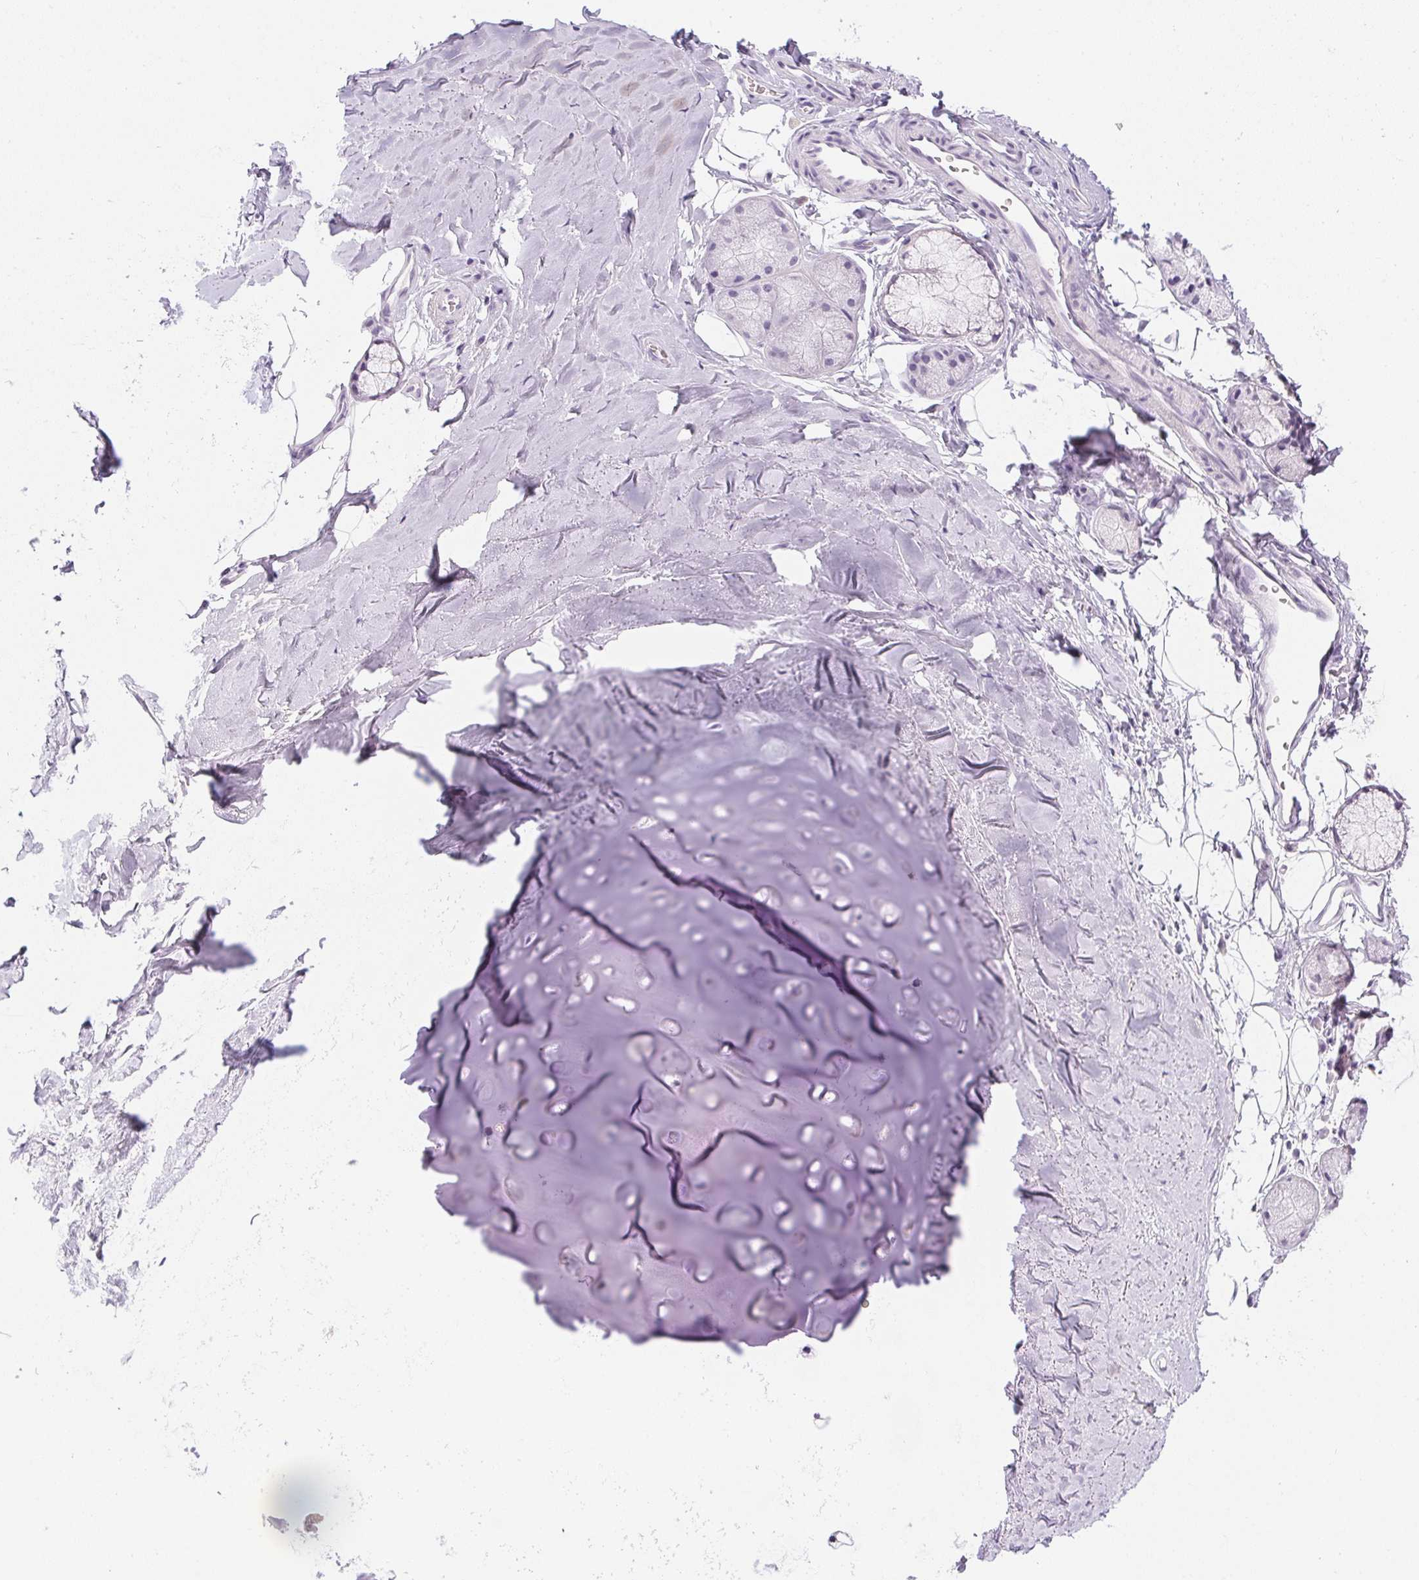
{"staining": {"intensity": "negative", "quantity": "none", "location": "none"}, "tissue": "adipose tissue", "cell_type": "Adipocytes", "image_type": "normal", "snomed": [{"axis": "morphology", "description": "Normal tissue, NOS"}, {"axis": "topography", "description": "Cartilage tissue"}, {"axis": "topography", "description": "Bronchus"}], "caption": "Immunohistochemical staining of unremarkable adipose tissue reveals no significant staining in adipocytes.", "gene": "PPY", "patient": {"sex": "female", "age": 79}}